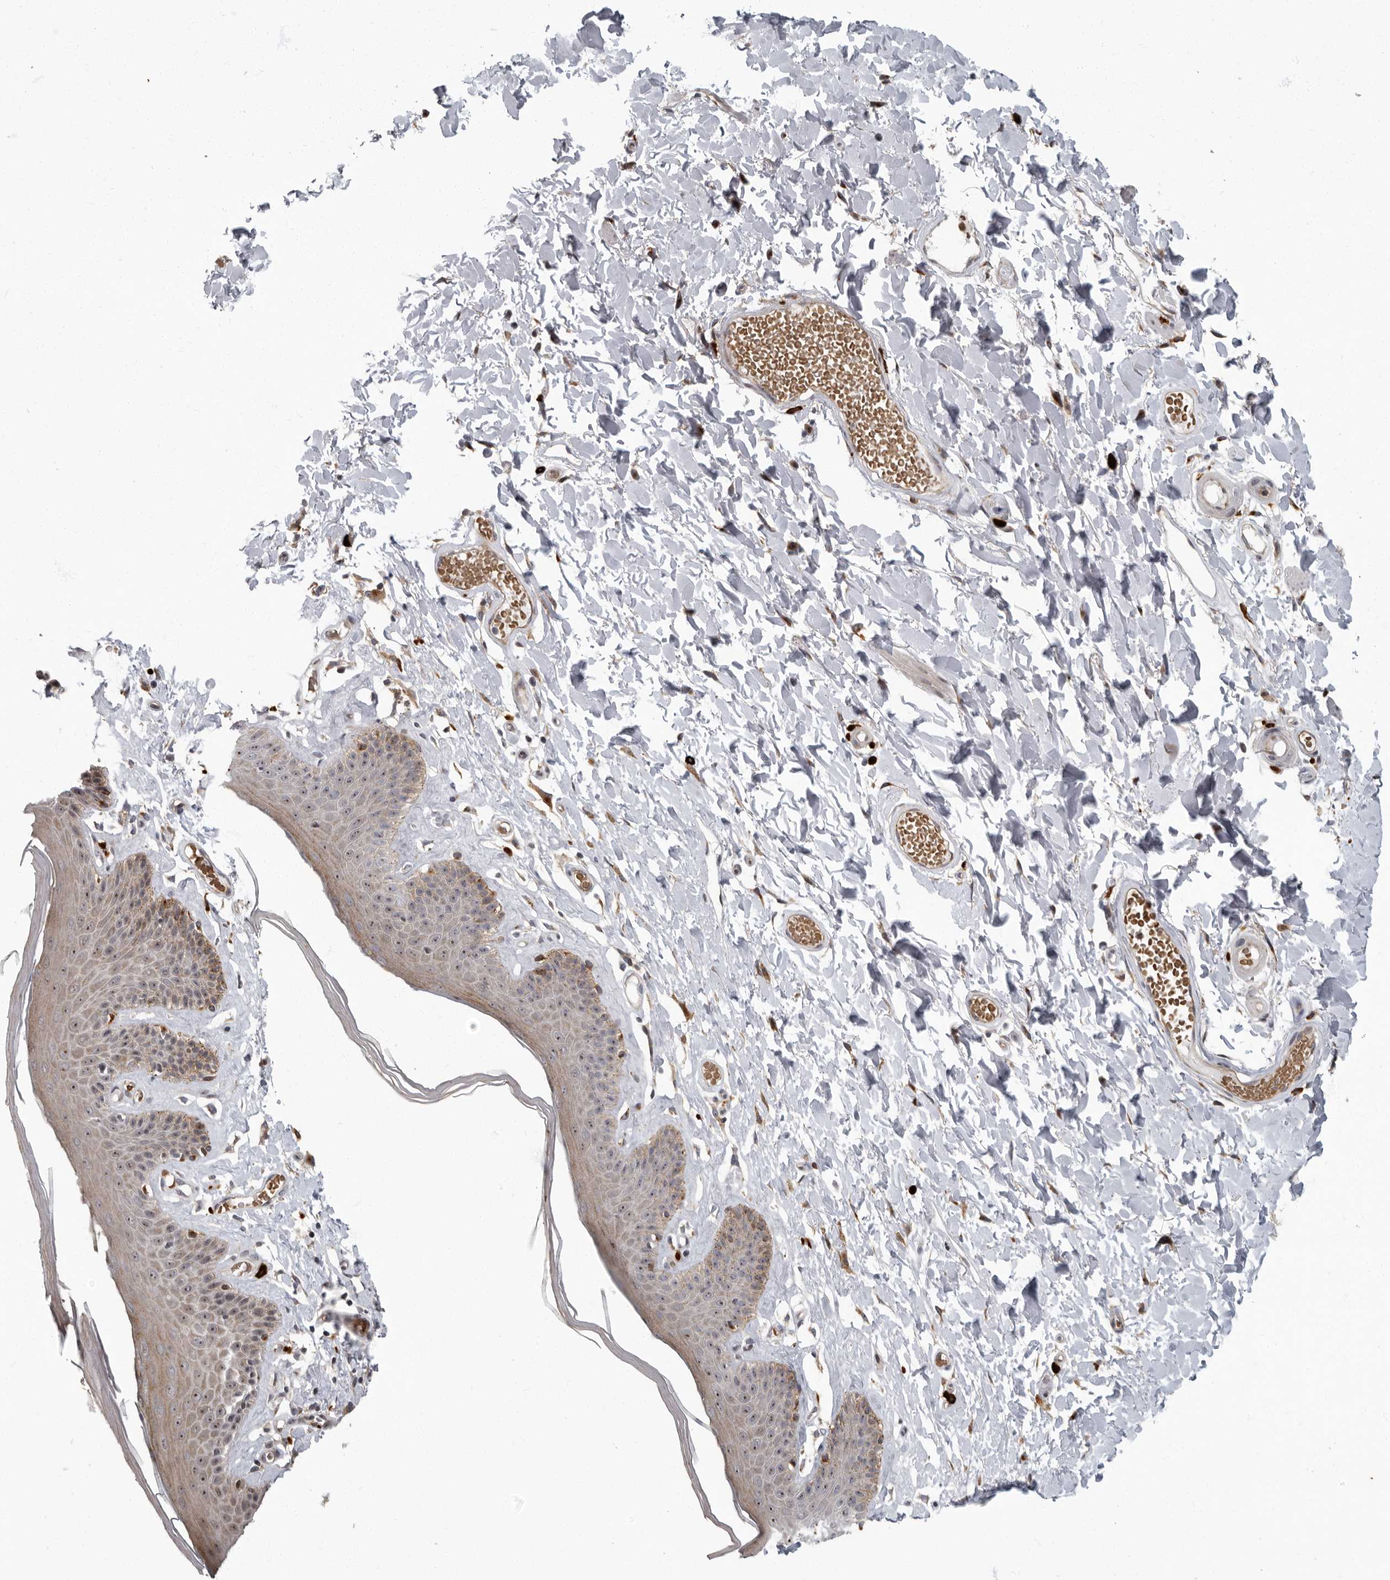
{"staining": {"intensity": "moderate", "quantity": ">75%", "location": "cytoplasmic/membranous,nuclear"}, "tissue": "skin", "cell_type": "Epidermal cells", "image_type": "normal", "snomed": [{"axis": "morphology", "description": "Normal tissue, NOS"}, {"axis": "topography", "description": "Vulva"}], "caption": "There is medium levels of moderate cytoplasmic/membranous,nuclear expression in epidermal cells of normal skin, as demonstrated by immunohistochemical staining (brown color).", "gene": "PDCD11", "patient": {"sex": "female", "age": 73}}